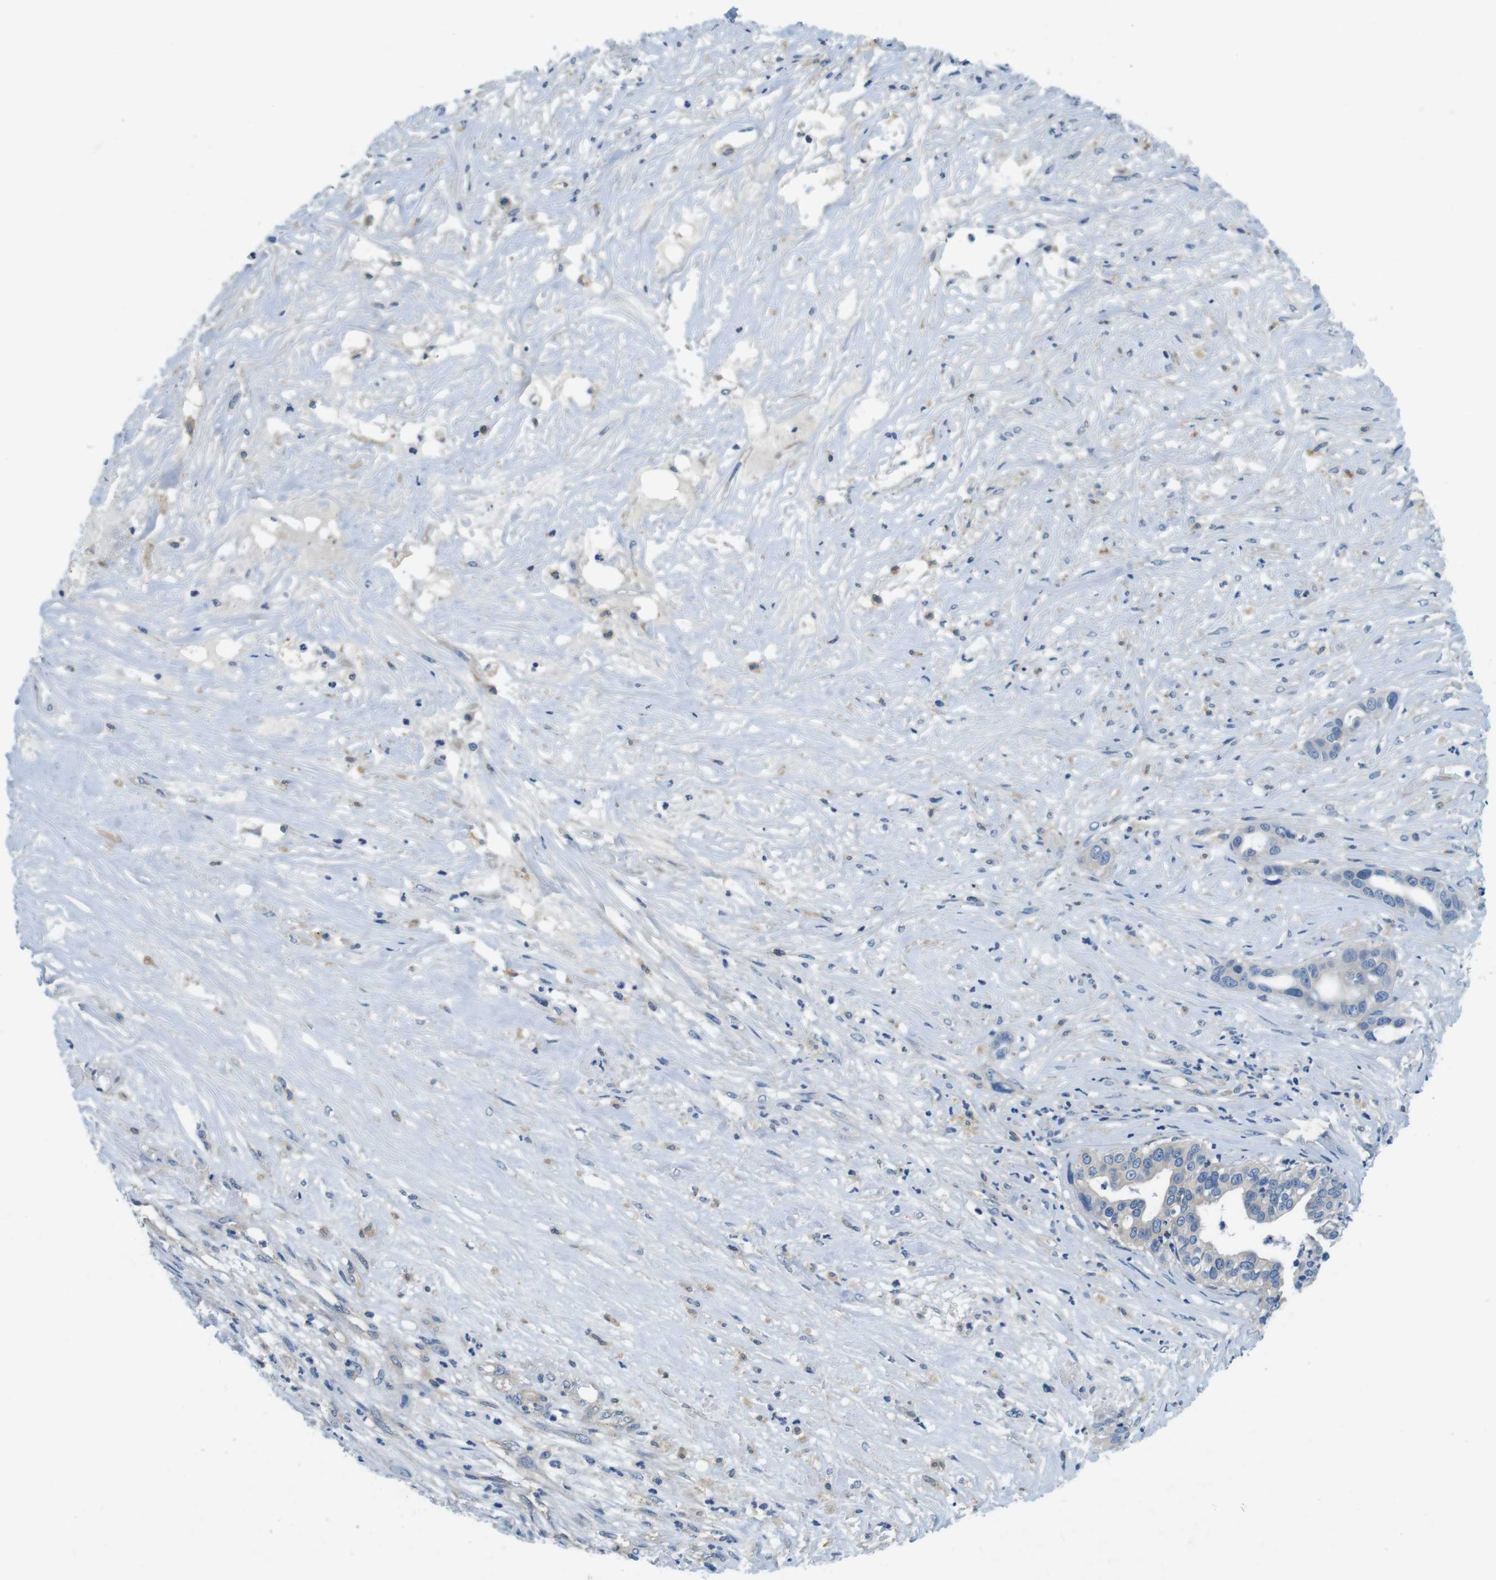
{"staining": {"intensity": "weak", "quantity": "<25%", "location": "cytoplasmic/membranous"}, "tissue": "liver cancer", "cell_type": "Tumor cells", "image_type": "cancer", "snomed": [{"axis": "morphology", "description": "Cholangiocarcinoma"}, {"axis": "topography", "description": "Liver"}], "caption": "This is an immunohistochemistry histopathology image of liver cancer. There is no expression in tumor cells.", "gene": "DENND4C", "patient": {"sex": "female", "age": 61}}